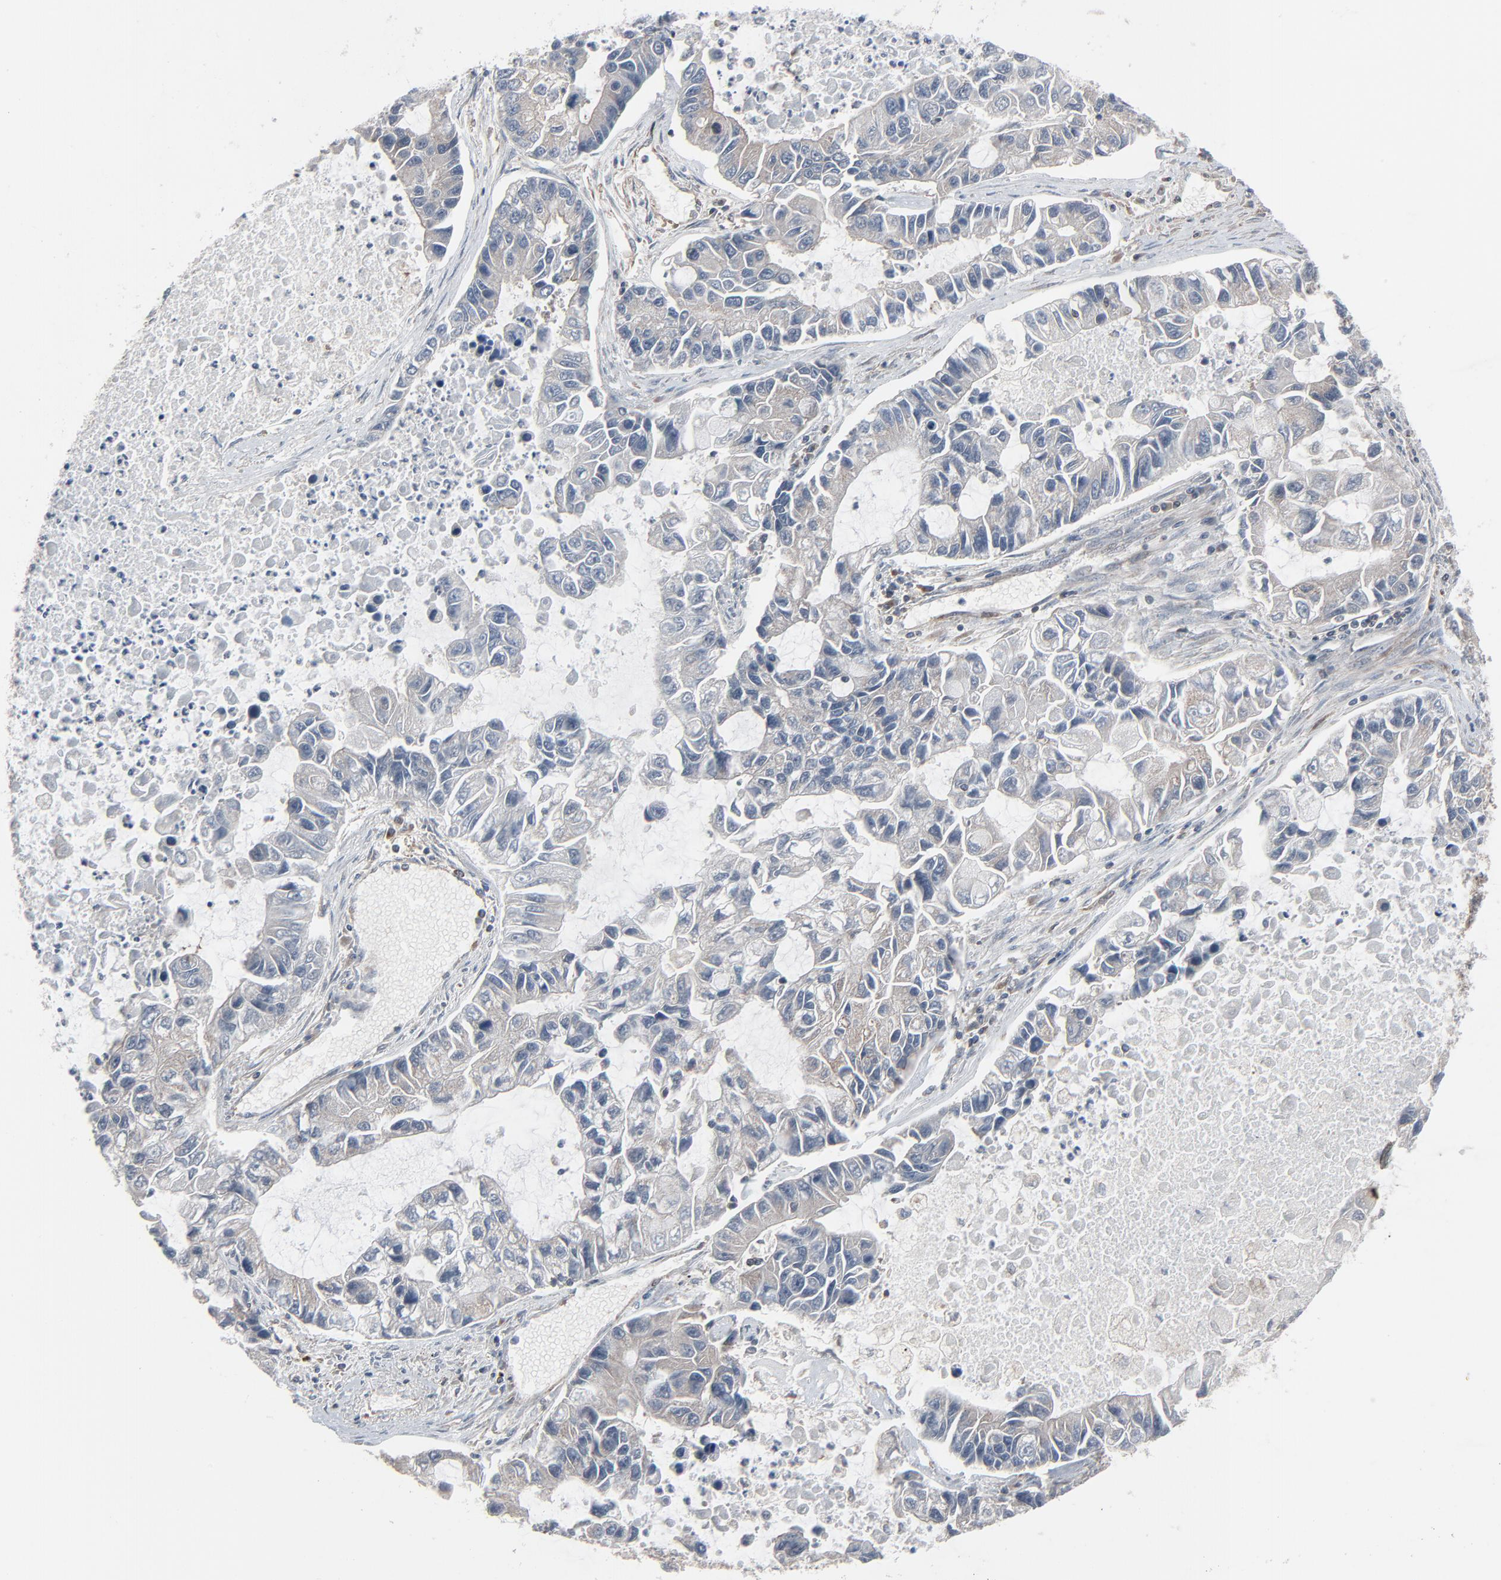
{"staining": {"intensity": "negative", "quantity": "none", "location": "none"}, "tissue": "lung cancer", "cell_type": "Tumor cells", "image_type": "cancer", "snomed": [{"axis": "morphology", "description": "Adenocarcinoma, NOS"}, {"axis": "topography", "description": "Lung"}], "caption": "This is an immunohistochemistry histopathology image of lung cancer. There is no staining in tumor cells.", "gene": "OPTN", "patient": {"sex": "female", "age": 51}}